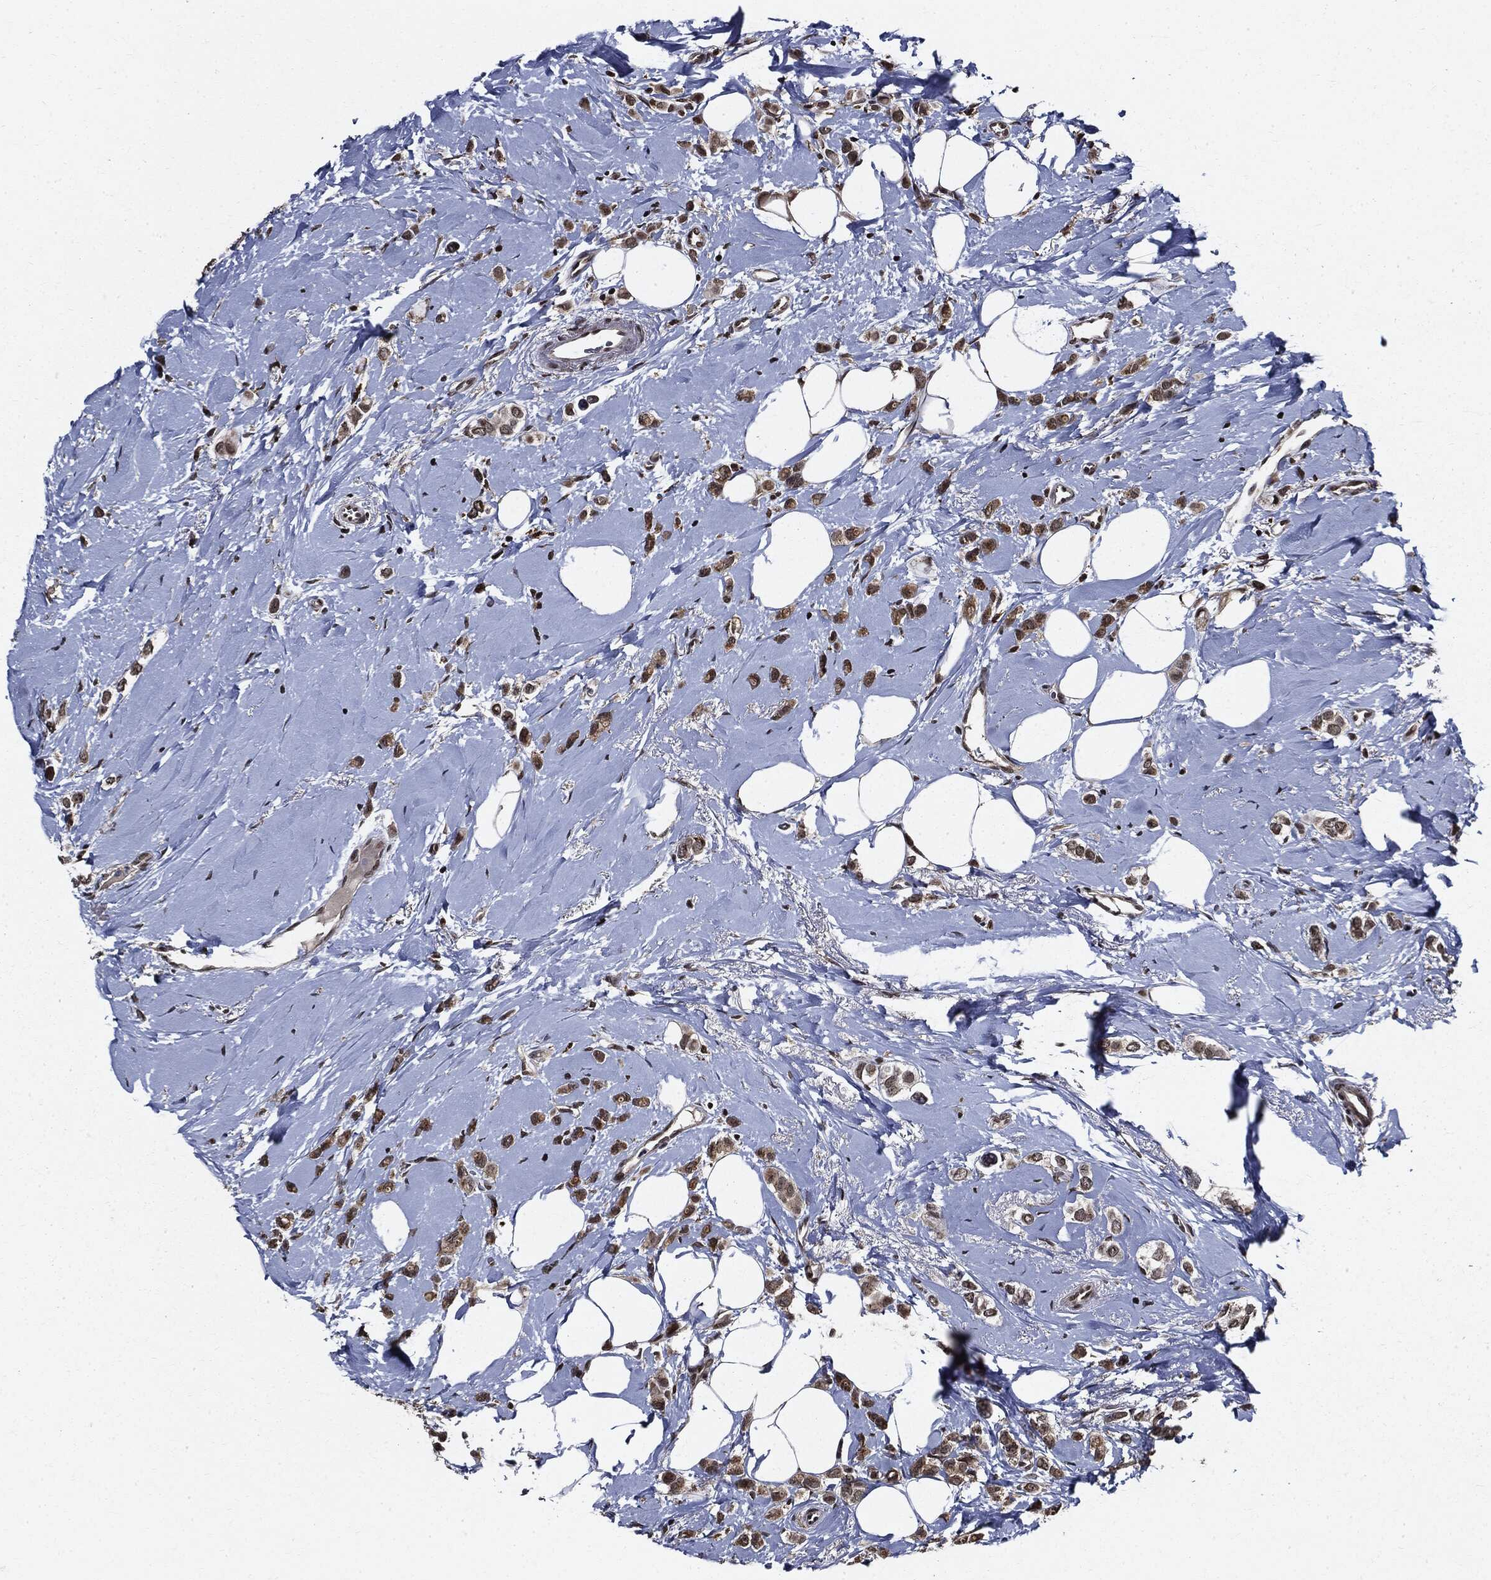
{"staining": {"intensity": "moderate", "quantity": "25%-75%", "location": "cytoplasmic/membranous,nuclear"}, "tissue": "breast cancer", "cell_type": "Tumor cells", "image_type": "cancer", "snomed": [{"axis": "morphology", "description": "Lobular carcinoma"}, {"axis": "topography", "description": "Breast"}], "caption": "DAB (3,3'-diaminobenzidine) immunohistochemical staining of human breast cancer (lobular carcinoma) displays moderate cytoplasmic/membranous and nuclear protein staining in about 25%-75% of tumor cells.", "gene": "SUGT1", "patient": {"sex": "female", "age": 66}}